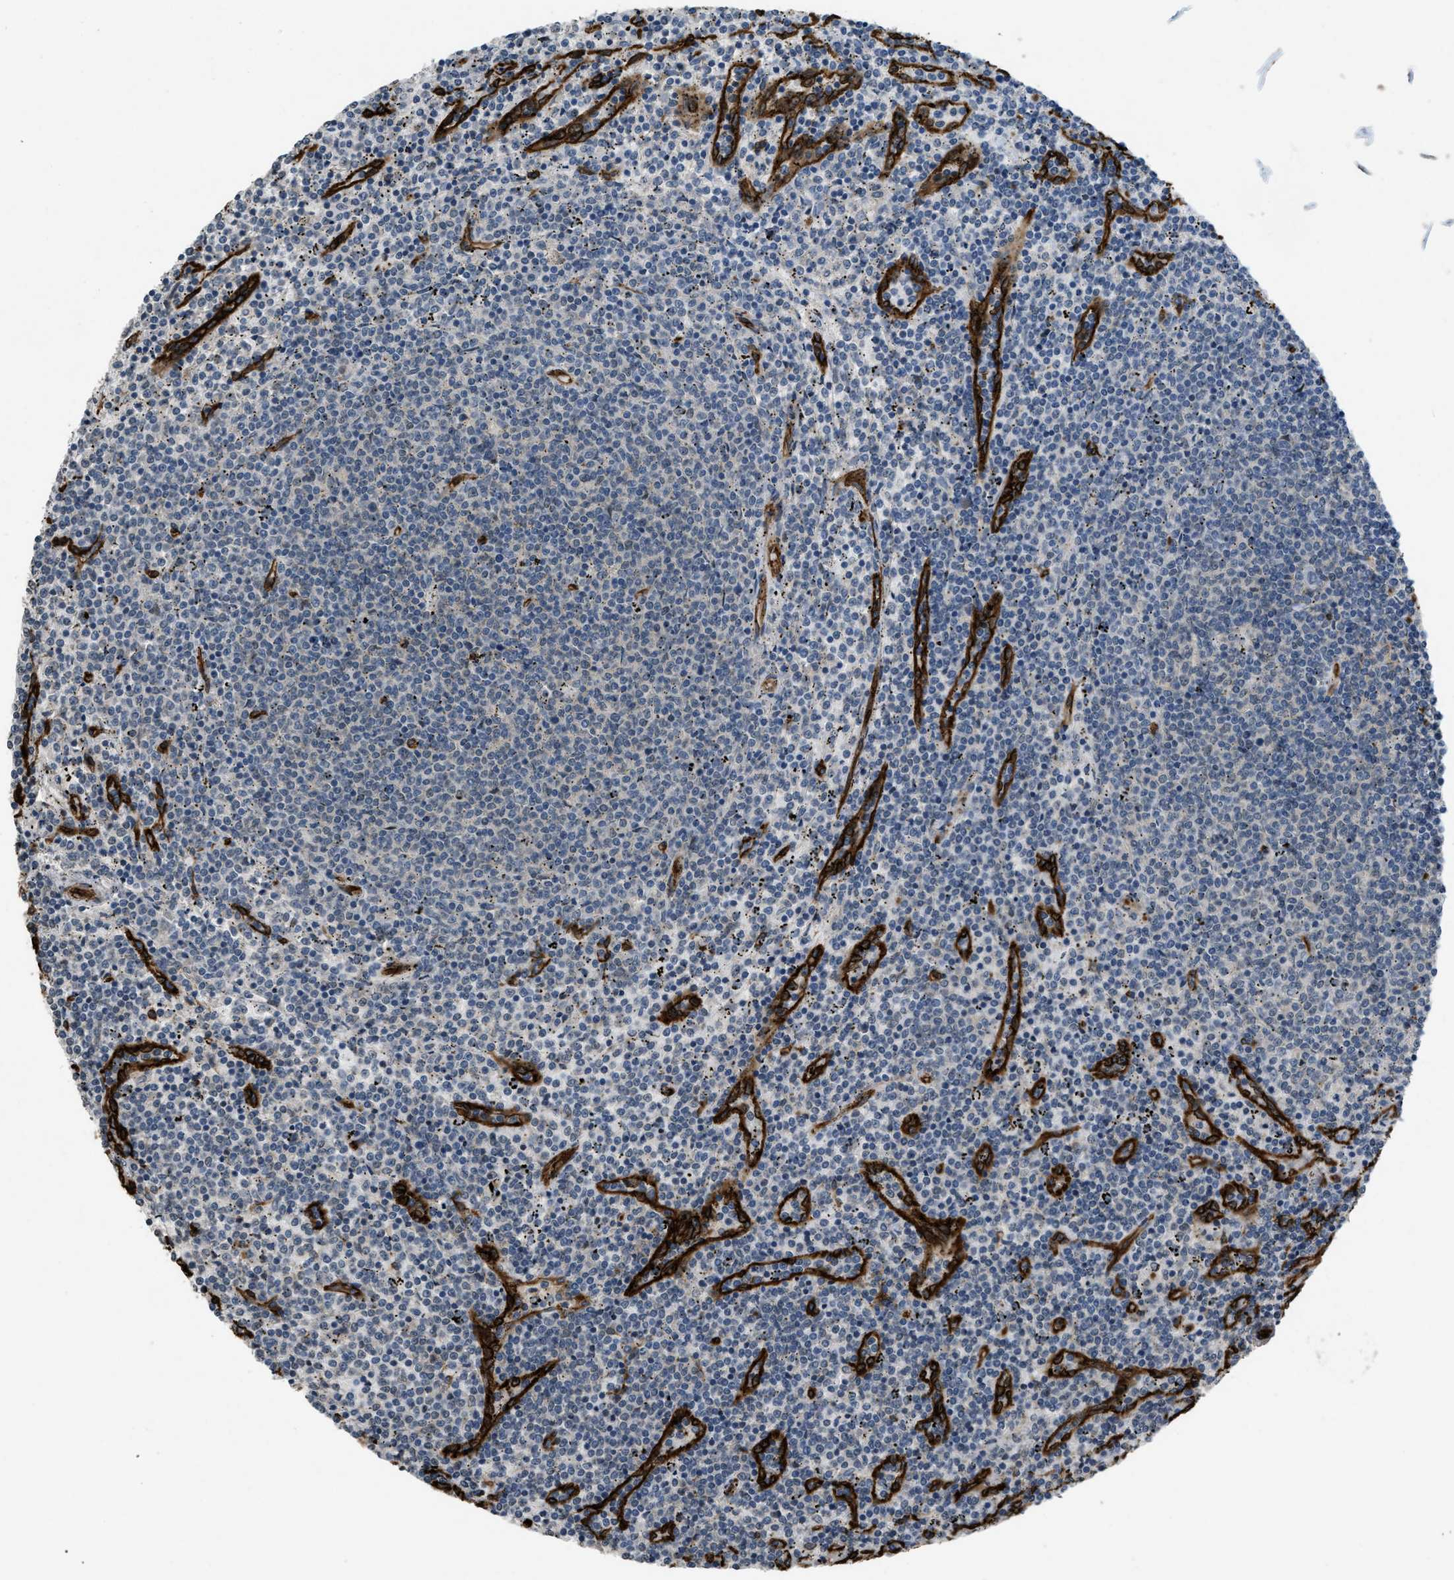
{"staining": {"intensity": "negative", "quantity": "none", "location": "none"}, "tissue": "lymphoma", "cell_type": "Tumor cells", "image_type": "cancer", "snomed": [{"axis": "morphology", "description": "Malignant lymphoma, non-Hodgkin's type, Low grade"}, {"axis": "topography", "description": "Spleen"}], "caption": "Low-grade malignant lymphoma, non-Hodgkin's type stained for a protein using immunohistochemistry (IHC) exhibits no staining tumor cells.", "gene": "NMB", "patient": {"sex": "female", "age": 50}}